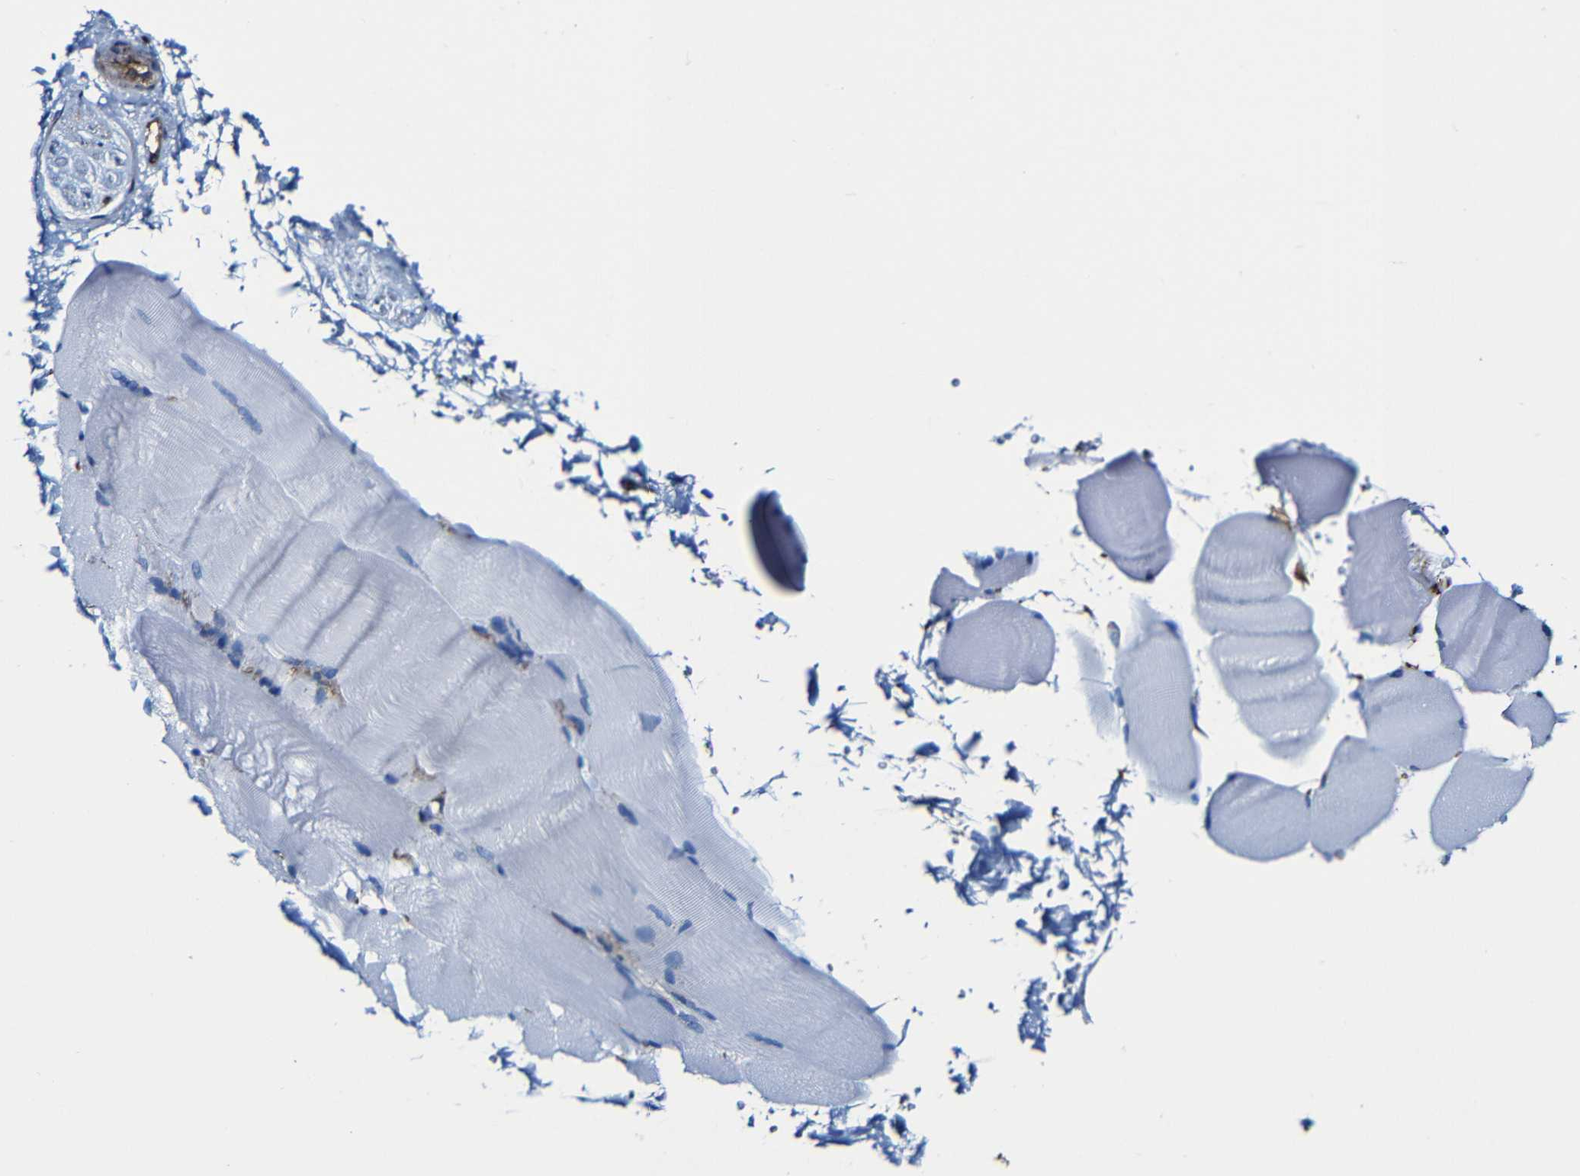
{"staining": {"intensity": "negative", "quantity": "none", "location": "none"}, "tissue": "skeletal muscle", "cell_type": "Myocytes", "image_type": "normal", "snomed": [{"axis": "morphology", "description": "Normal tissue, NOS"}, {"axis": "topography", "description": "Skin"}, {"axis": "topography", "description": "Skeletal muscle"}], "caption": "An immunohistochemistry (IHC) micrograph of unremarkable skeletal muscle is shown. There is no staining in myocytes of skeletal muscle.", "gene": "MSN", "patient": {"sex": "male", "age": 83}}